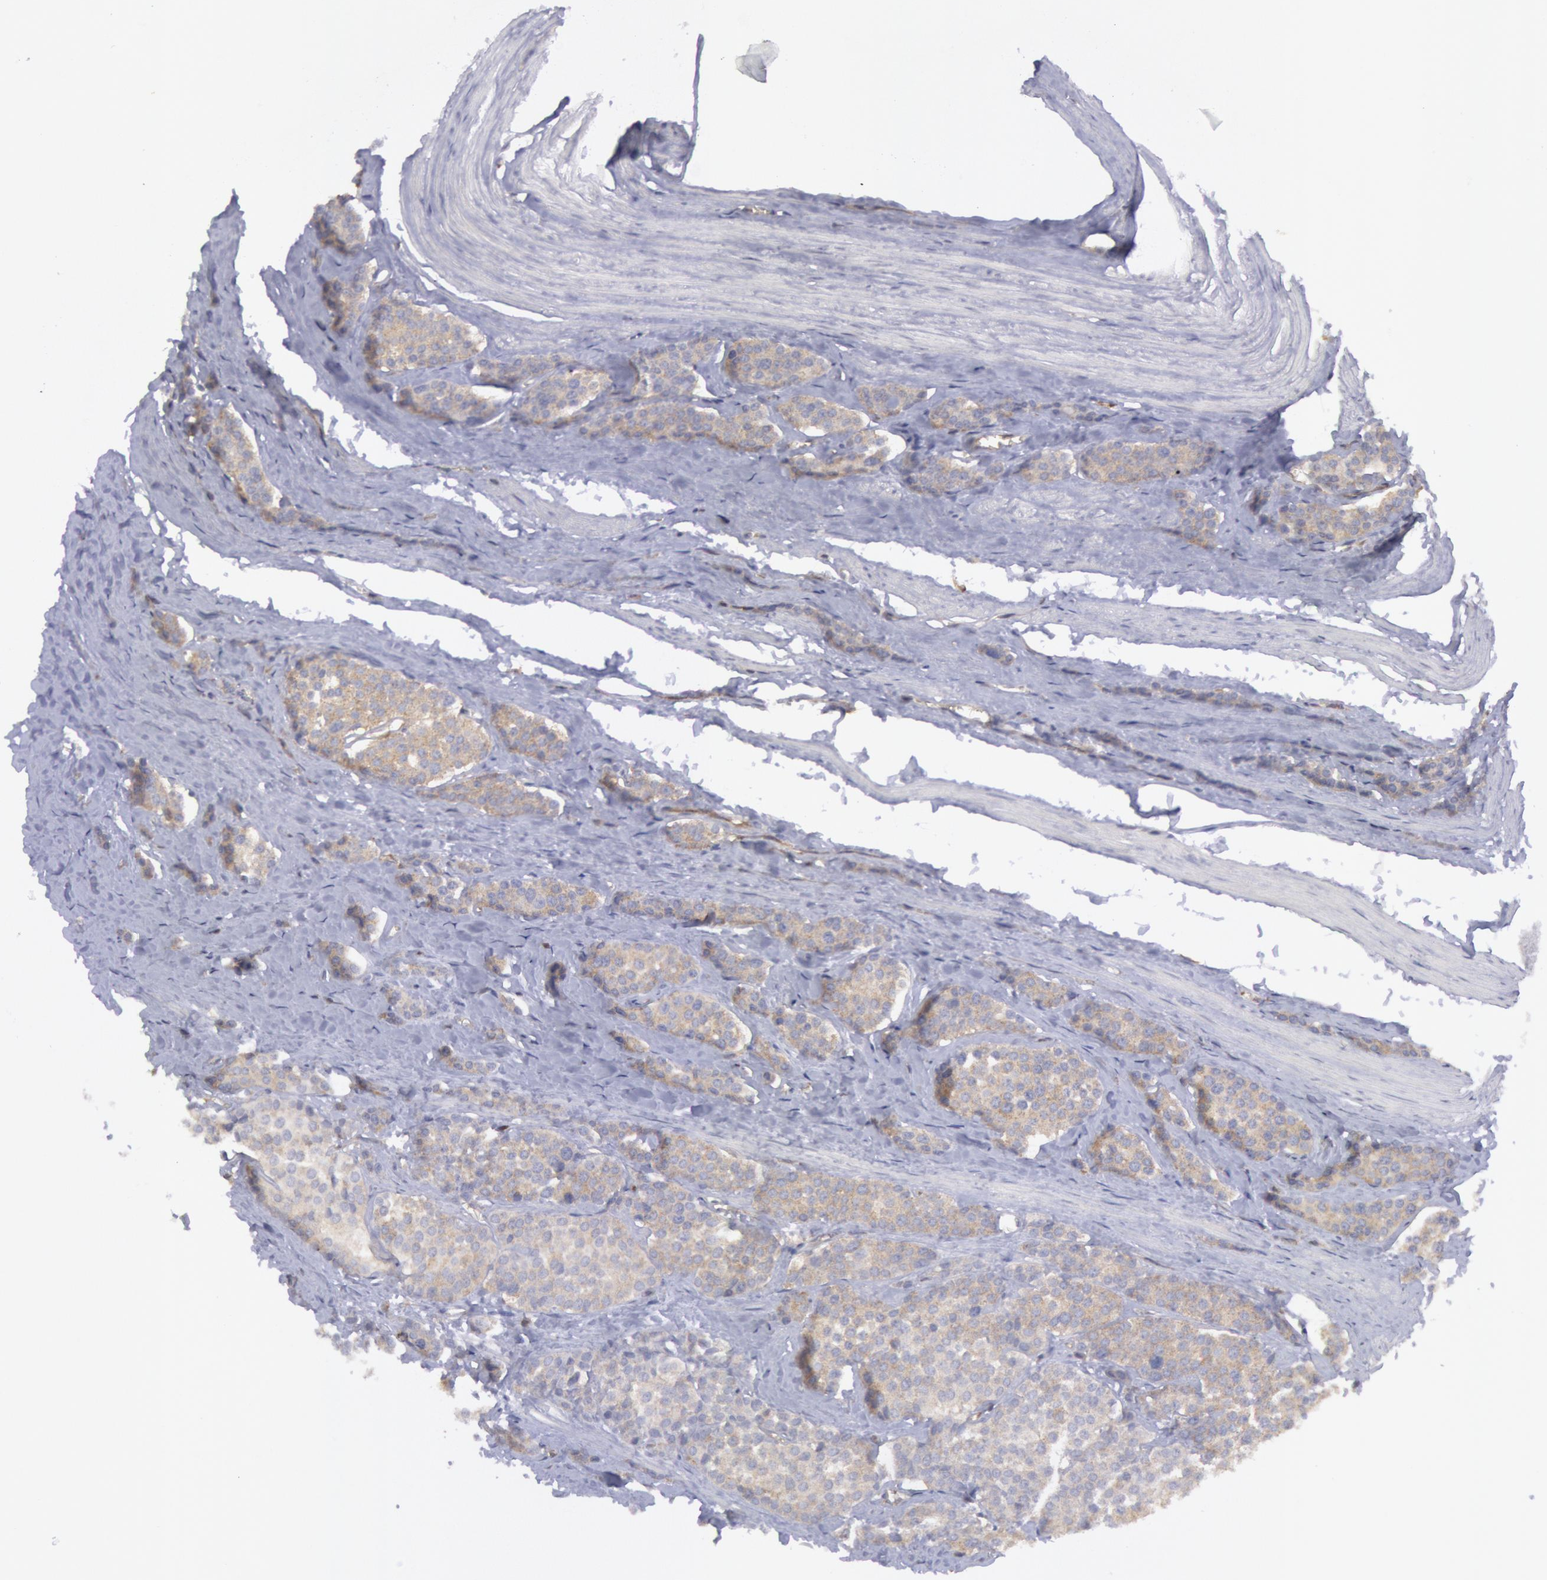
{"staining": {"intensity": "weak", "quantity": ">75%", "location": "cytoplasmic/membranous"}, "tissue": "carcinoid", "cell_type": "Tumor cells", "image_type": "cancer", "snomed": [{"axis": "morphology", "description": "Carcinoid, malignant, NOS"}, {"axis": "topography", "description": "Small intestine"}], "caption": "A brown stain shows weak cytoplasmic/membranous expression of a protein in human carcinoid tumor cells.", "gene": "IKBKB", "patient": {"sex": "male", "age": 60}}